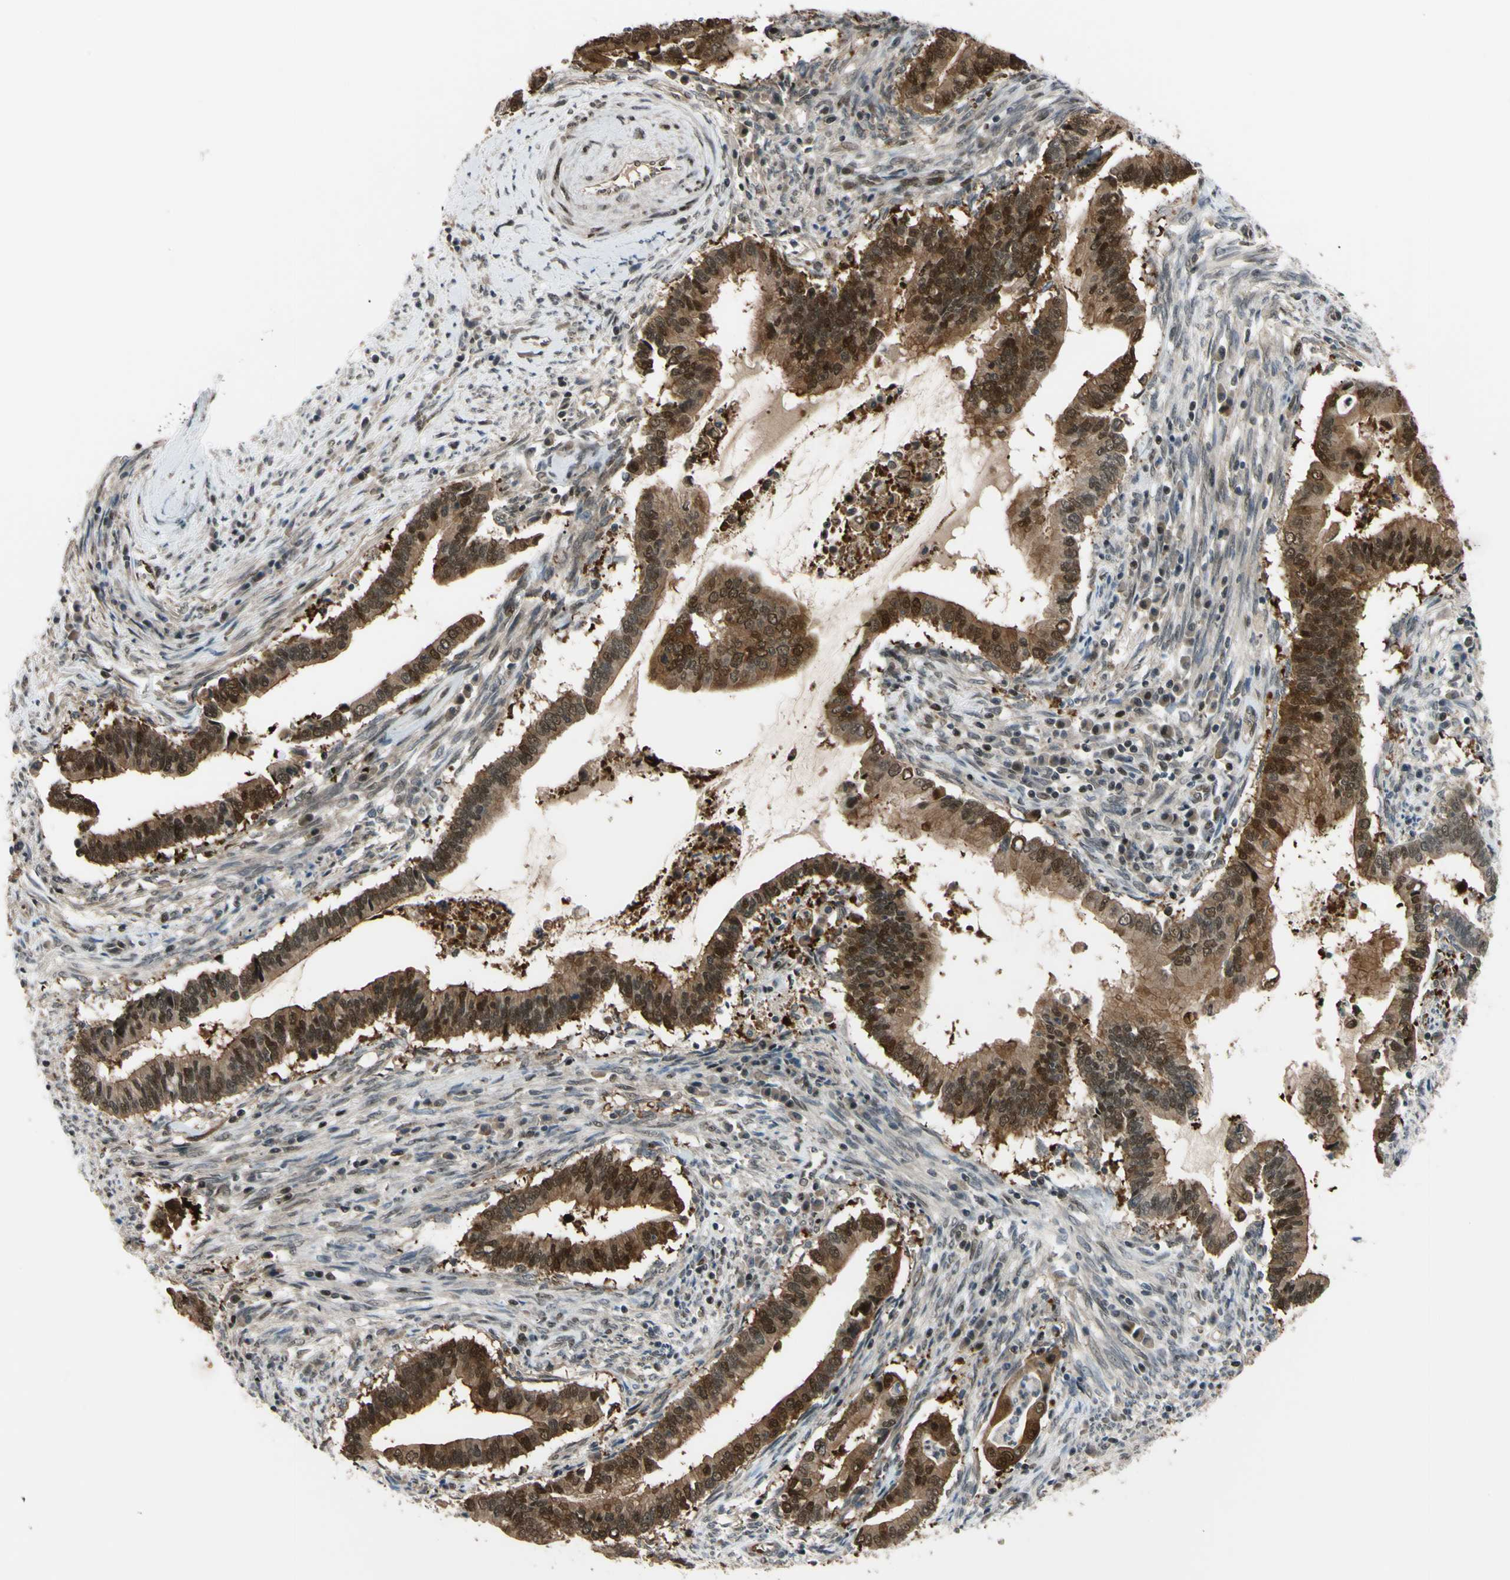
{"staining": {"intensity": "moderate", "quantity": ">75%", "location": "cytoplasmic/membranous,nuclear"}, "tissue": "cervical cancer", "cell_type": "Tumor cells", "image_type": "cancer", "snomed": [{"axis": "morphology", "description": "Adenocarcinoma, NOS"}, {"axis": "topography", "description": "Cervix"}], "caption": "Human cervical cancer (adenocarcinoma) stained for a protein (brown) demonstrates moderate cytoplasmic/membranous and nuclear positive expression in about >75% of tumor cells.", "gene": "THAP12", "patient": {"sex": "female", "age": 44}}